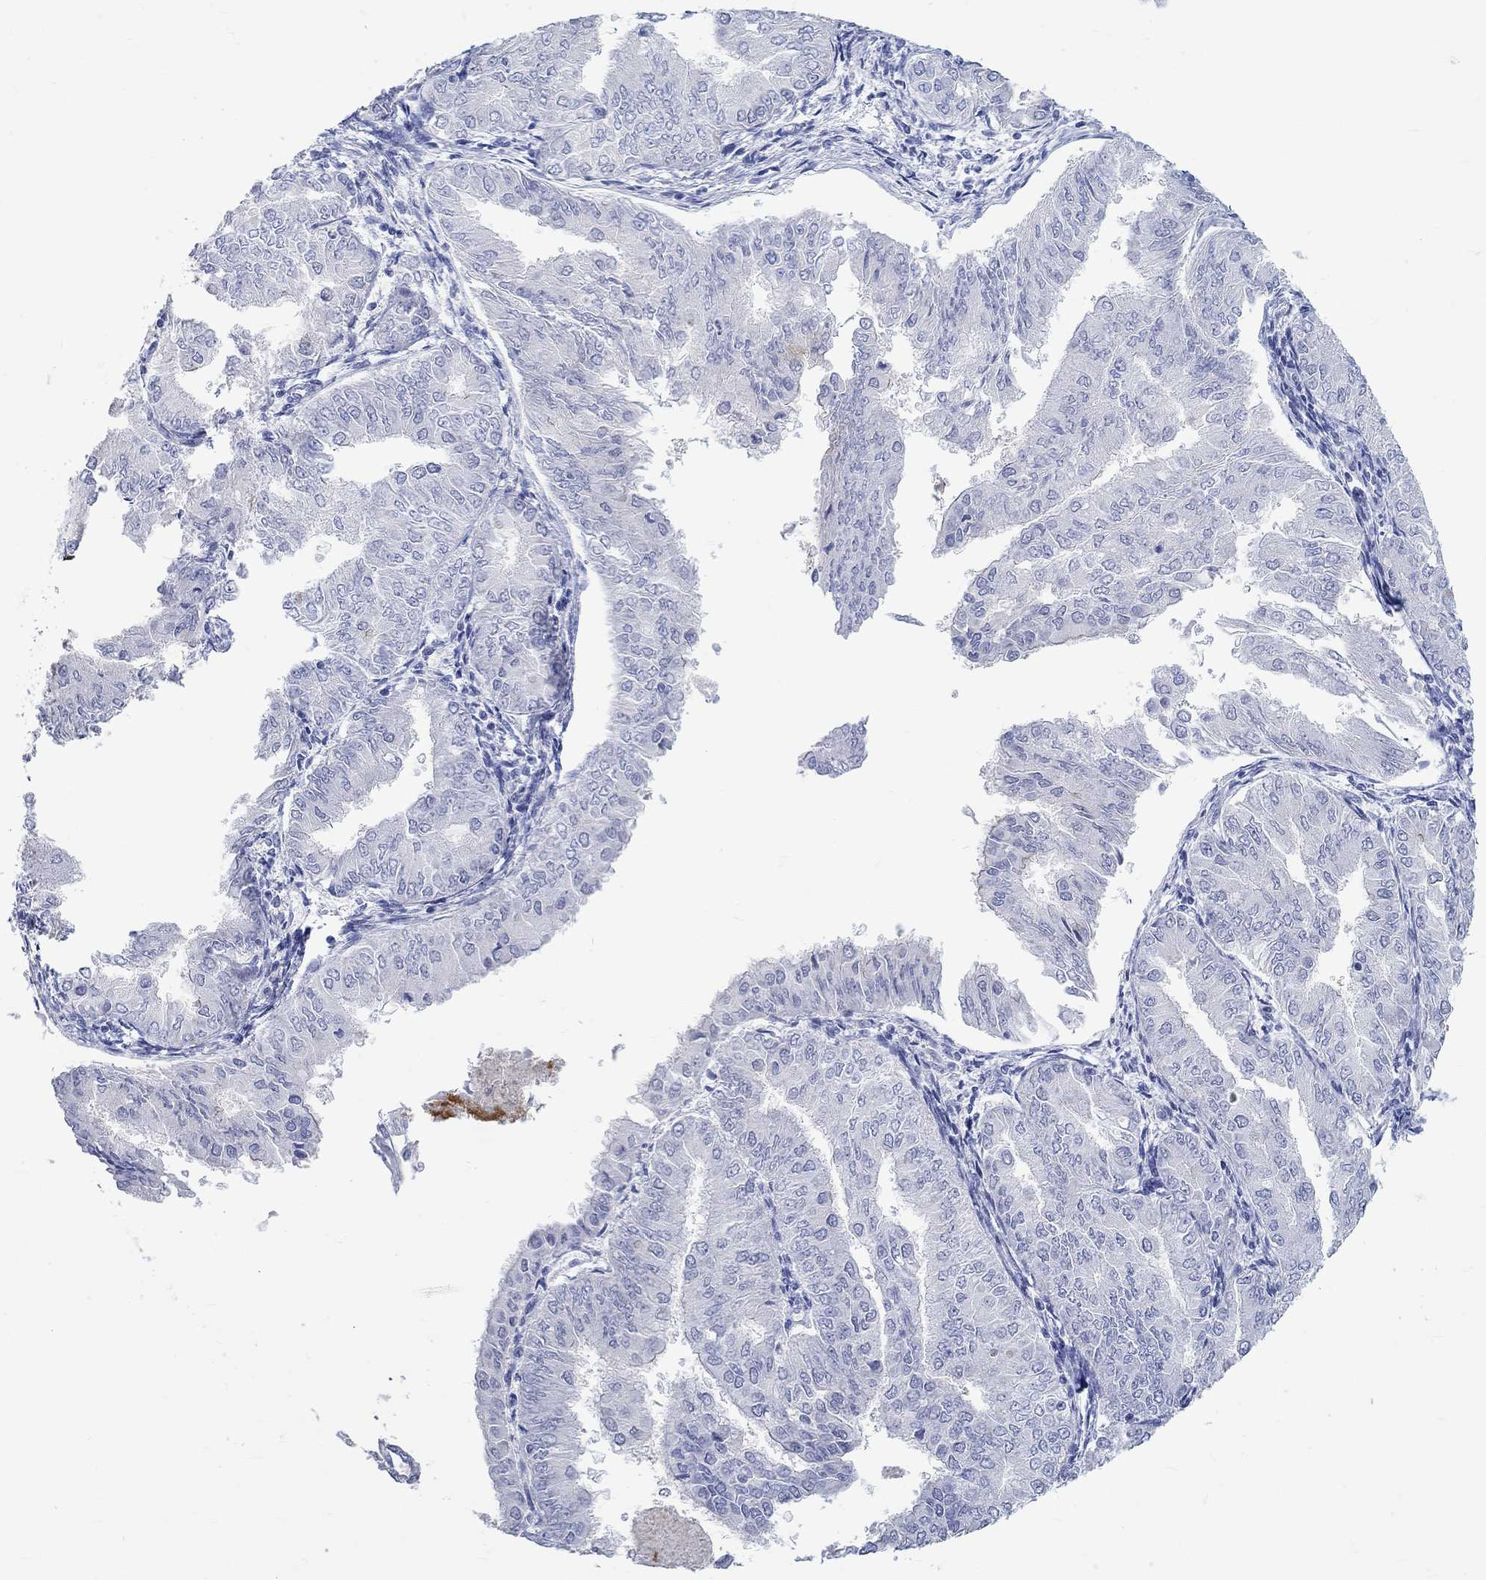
{"staining": {"intensity": "negative", "quantity": "none", "location": "none"}, "tissue": "endometrial cancer", "cell_type": "Tumor cells", "image_type": "cancer", "snomed": [{"axis": "morphology", "description": "Adenocarcinoma, NOS"}, {"axis": "topography", "description": "Endometrium"}], "caption": "A histopathology image of human endometrial cancer is negative for staining in tumor cells.", "gene": "GRIA3", "patient": {"sex": "female", "age": 53}}